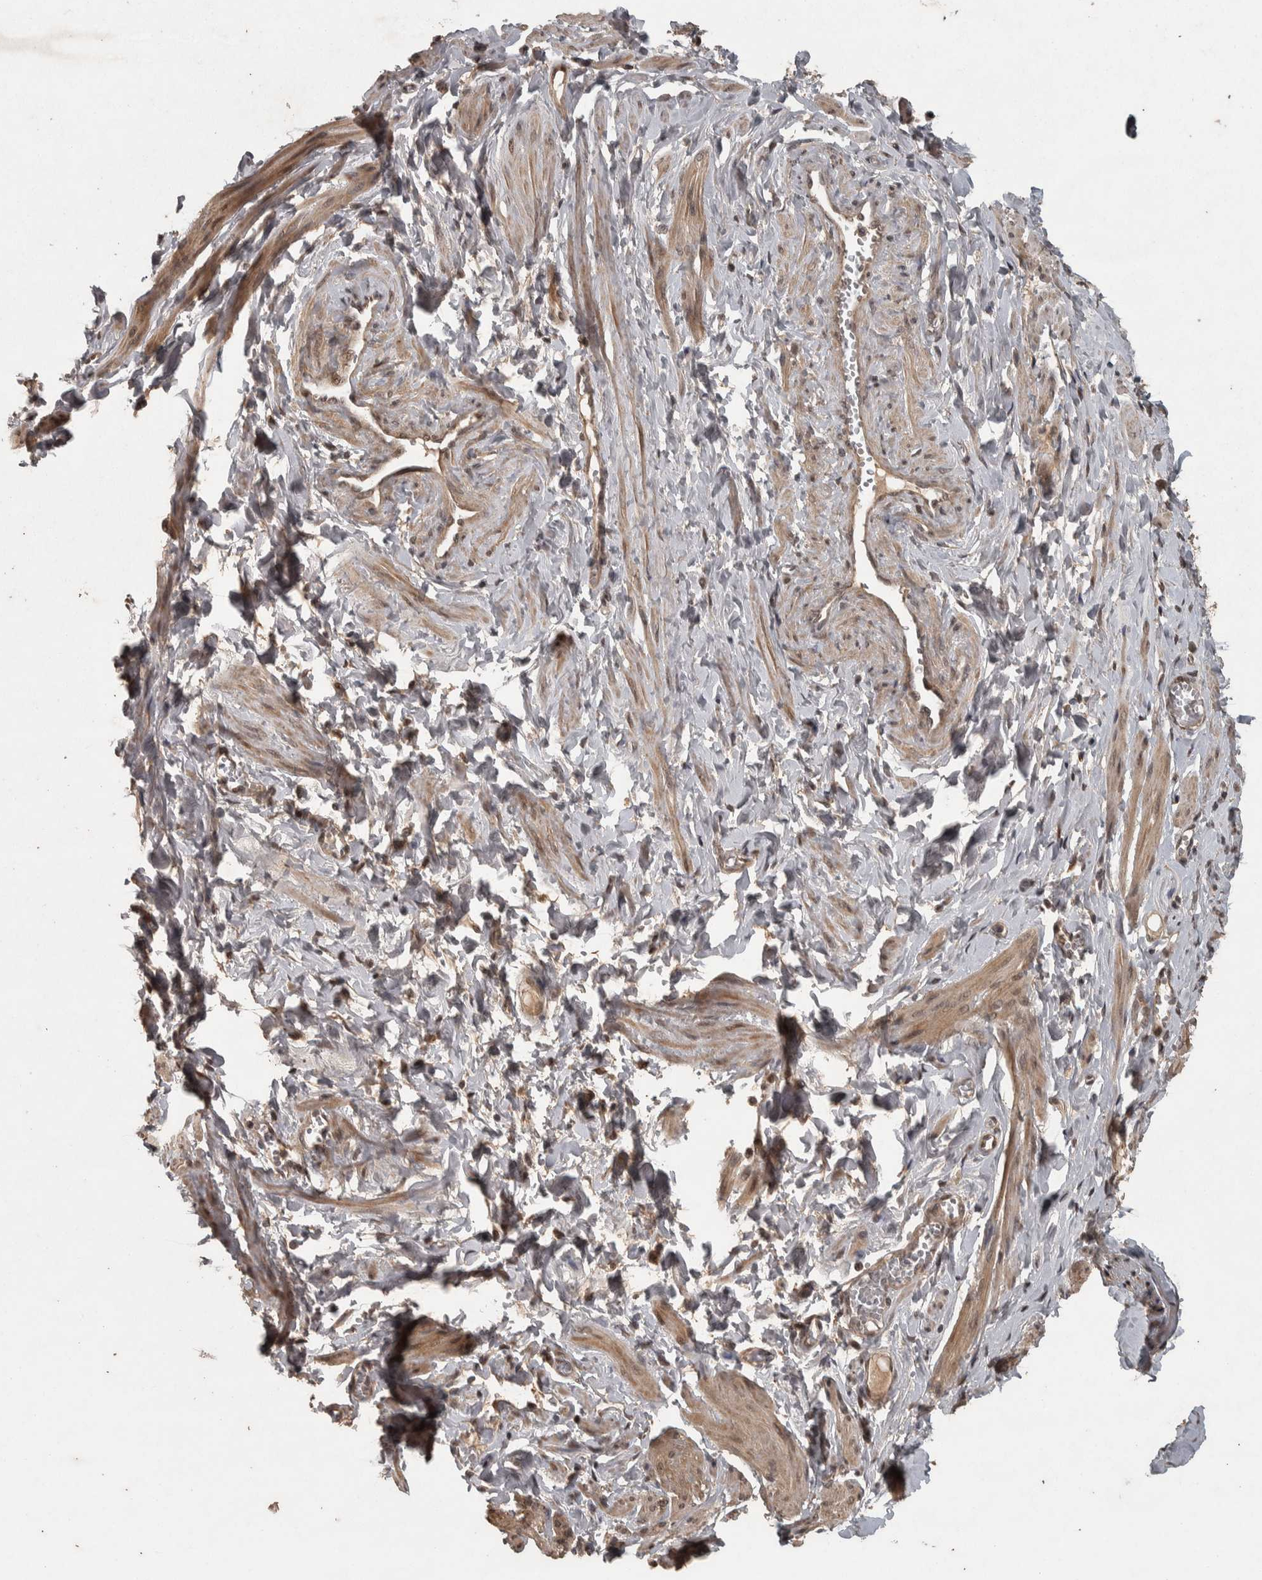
{"staining": {"intensity": "strong", "quantity": ">75%", "location": "cytoplasmic/membranous"}, "tissue": "adipose tissue", "cell_type": "Adipocytes", "image_type": "normal", "snomed": [{"axis": "morphology", "description": "Normal tissue, NOS"}, {"axis": "topography", "description": "Vascular tissue"}, {"axis": "topography", "description": "Fallopian tube"}, {"axis": "topography", "description": "Ovary"}], "caption": "The immunohistochemical stain shows strong cytoplasmic/membranous positivity in adipocytes of normal adipose tissue. (DAB IHC with brightfield microscopy, high magnification).", "gene": "ACO1", "patient": {"sex": "female", "age": 67}}